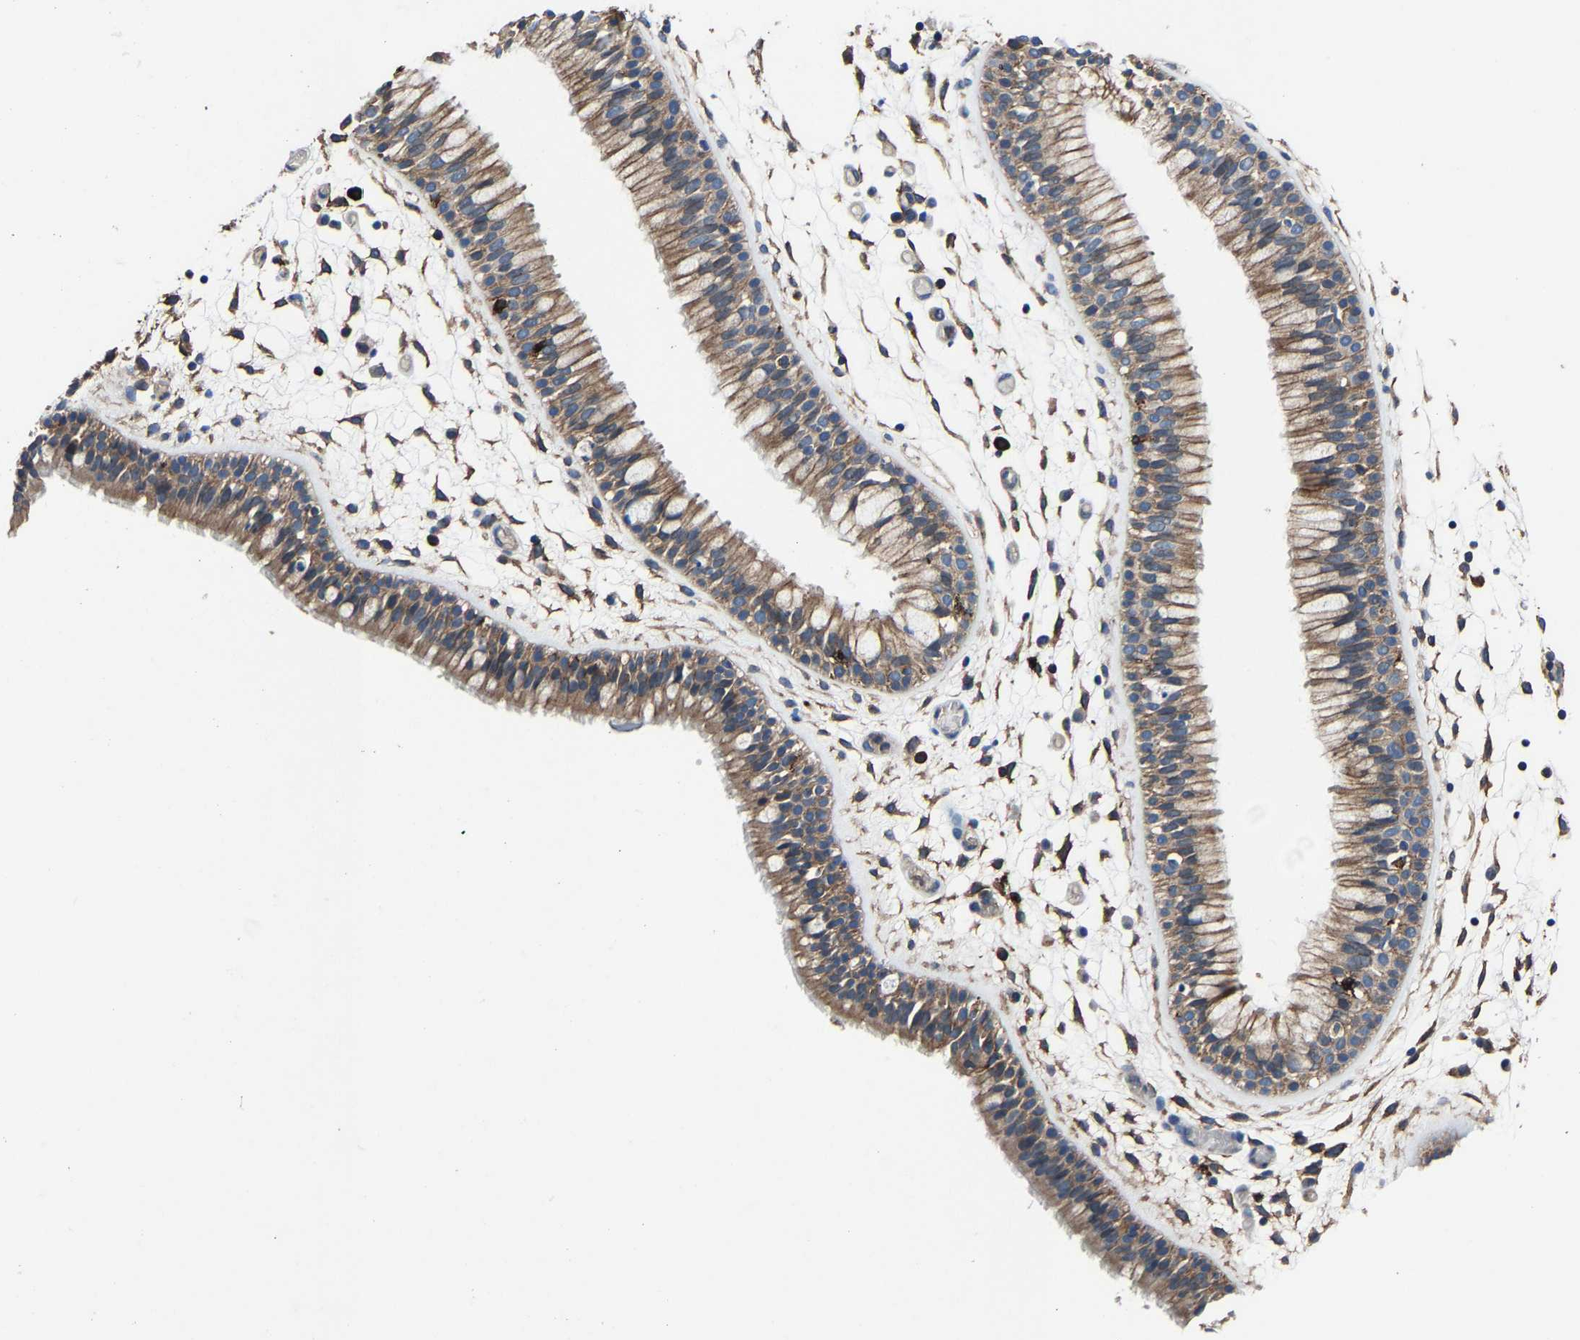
{"staining": {"intensity": "moderate", "quantity": ">75%", "location": "cytoplasmic/membranous"}, "tissue": "nasopharynx", "cell_type": "Respiratory epithelial cells", "image_type": "normal", "snomed": [{"axis": "morphology", "description": "Normal tissue, NOS"}, {"axis": "morphology", "description": "Inflammation, NOS"}, {"axis": "topography", "description": "Nasopharynx"}], "caption": "Immunohistochemistry (IHC) (DAB) staining of normal human nasopharynx displays moderate cytoplasmic/membranous protein expression in approximately >75% of respiratory epithelial cells. (DAB IHC with brightfield microscopy, high magnification).", "gene": "KIAA1958", "patient": {"sex": "male", "age": 48}}